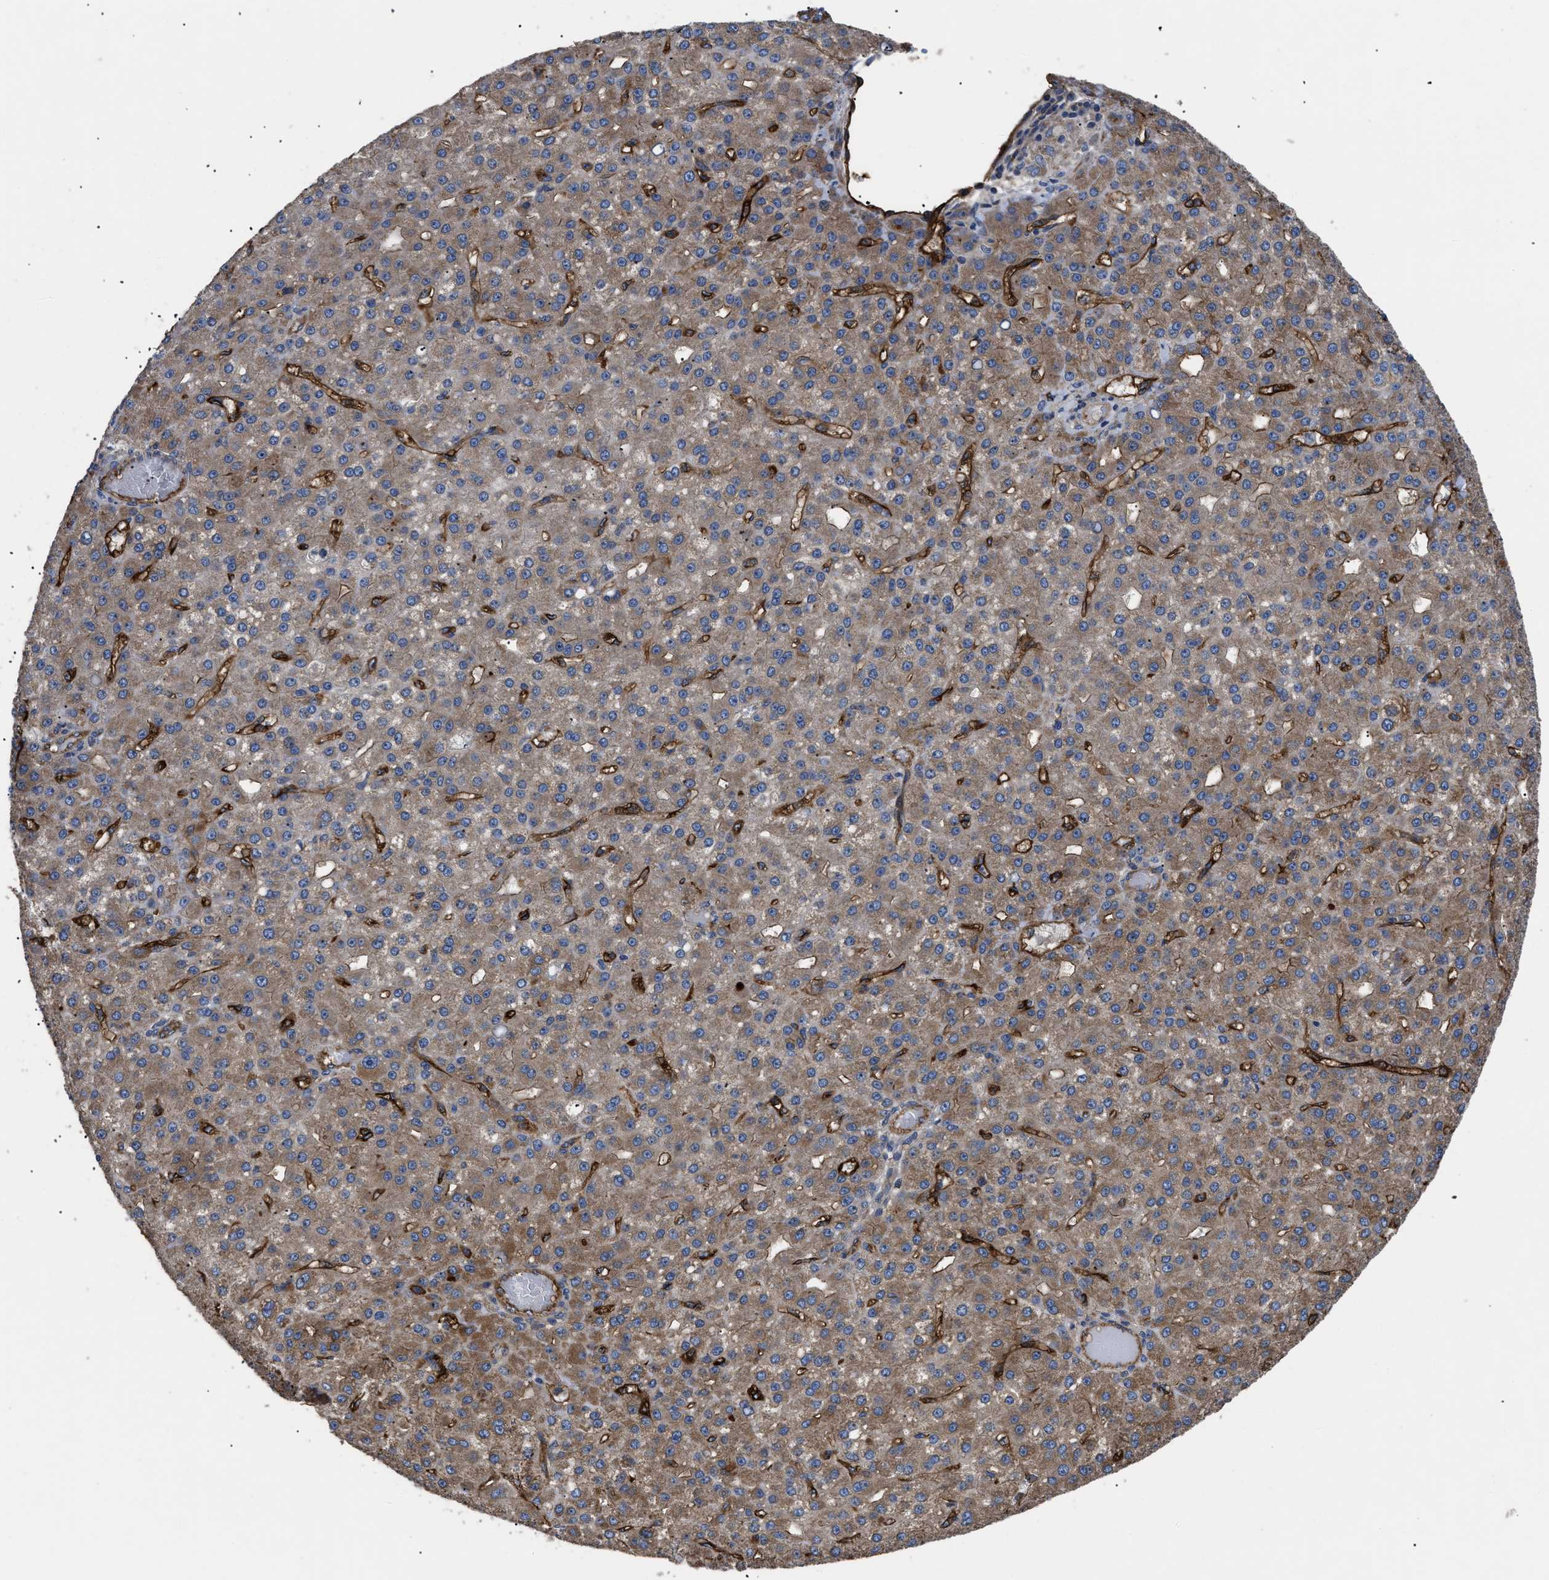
{"staining": {"intensity": "moderate", "quantity": "25%-75%", "location": "cytoplasmic/membranous"}, "tissue": "liver cancer", "cell_type": "Tumor cells", "image_type": "cancer", "snomed": [{"axis": "morphology", "description": "Carcinoma, Hepatocellular, NOS"}, {"axis": "topography", "description": "Liver"}], "caption": "An image of human hepatocellular carcinoma (liver) stained for a protein shows moderate cytoplasmic/membranous brown staining in tumor cells.", "gene": "NT5E", "patient": {"sex": "male", "age": 67}}